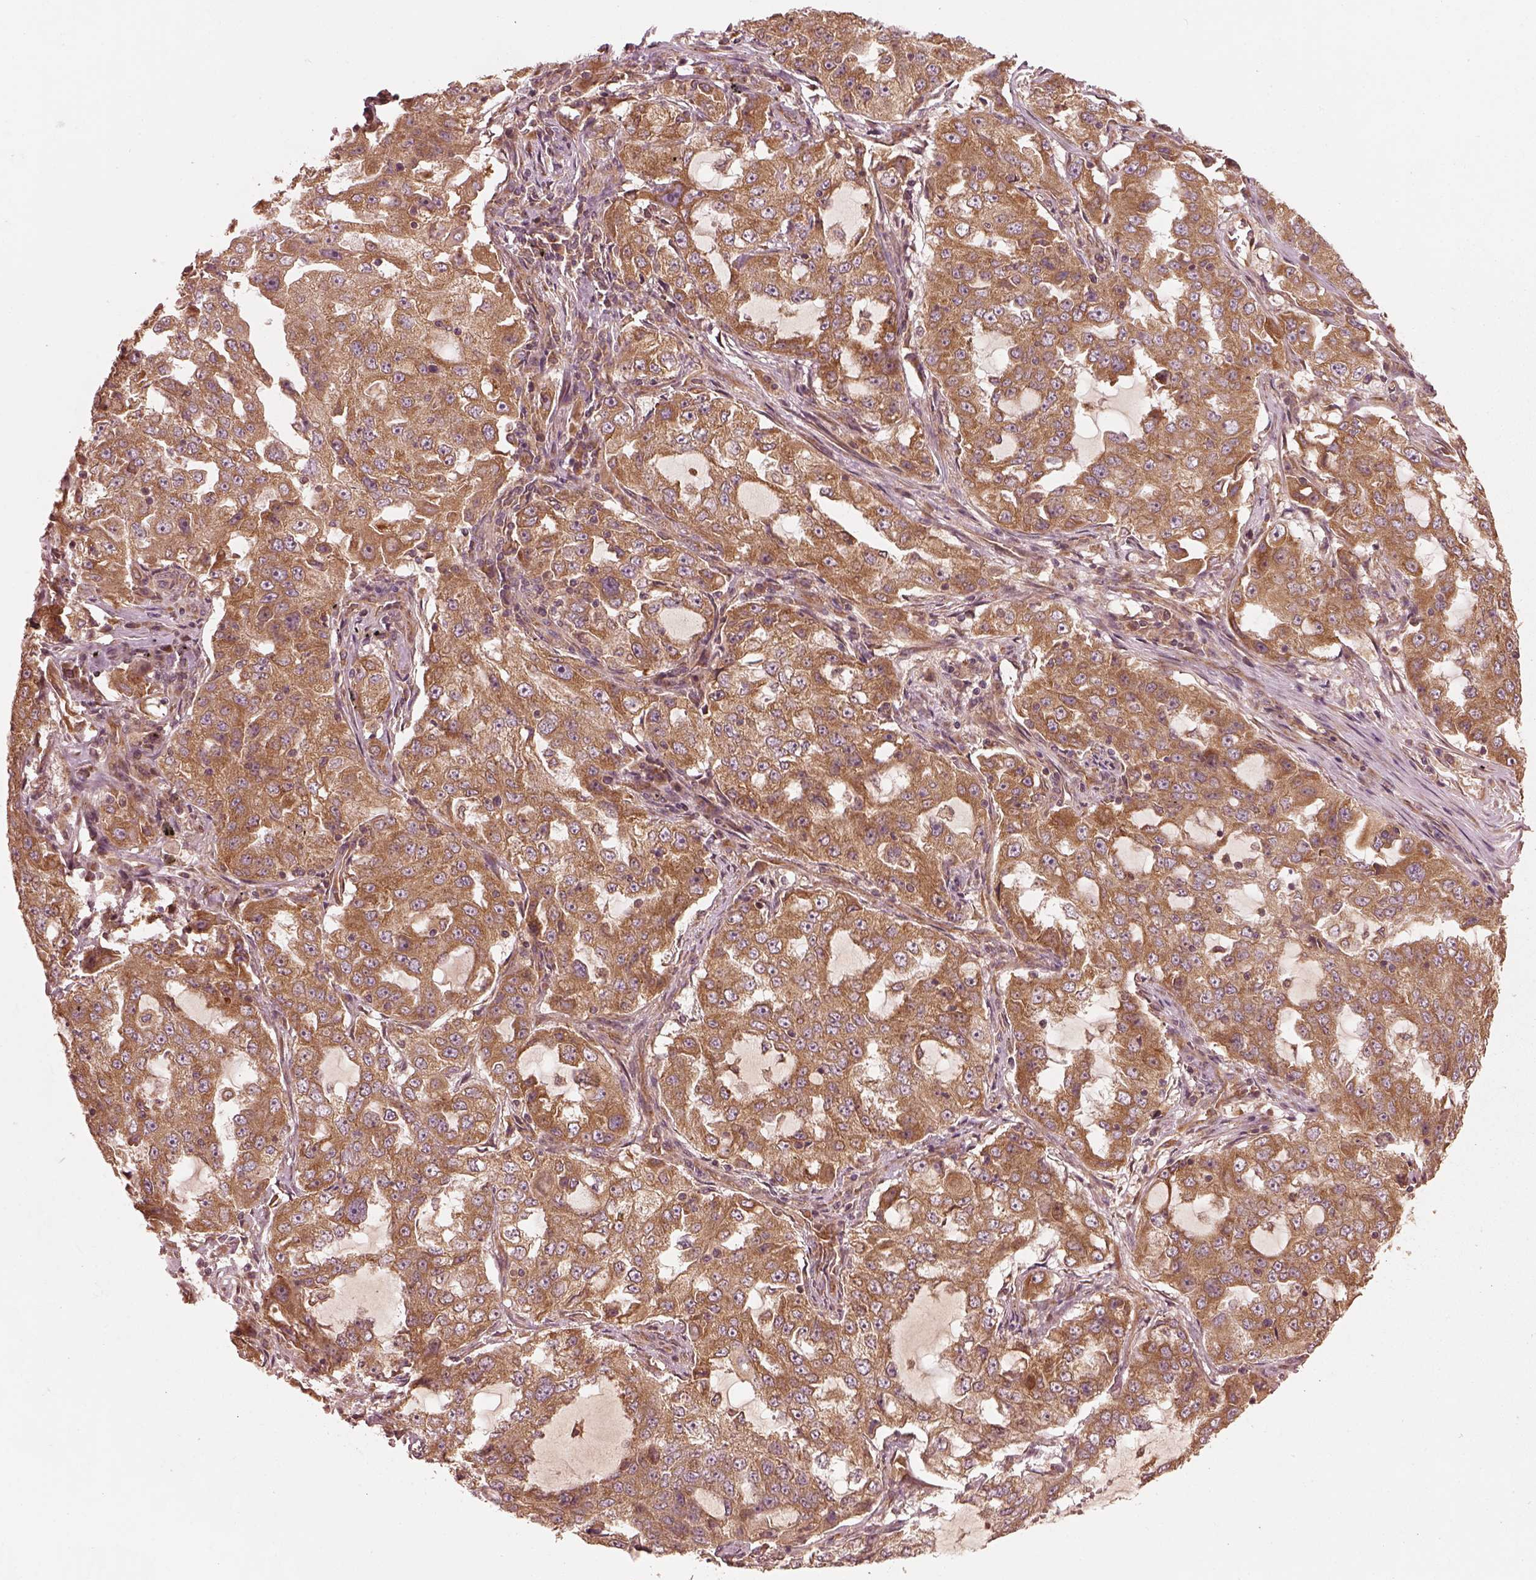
{"staining": {"intensity": "moderate", "quantity": ">75%", "location": "cytoplasmic/membranous"}, "tissue": "lung cancer", "cell_type": "Tumor cells", "image_type": "cancer", "snomed": [{"axis": "morphology", "description": "Adenocarcinoma, NOS"}, {"axis": "topography", "description": "Lung"}], "caption": "Immunohistochemistry (IHC) staining of adenocarcinoma (lung), which demonstrates medium levels of moderate cytoplasmic/membranous staining in about >75% of tumor cells indicating moderate cytoplasmic/membranous protein positivity. The staining was performed using DAB (3,3'-diaminobenzidine) (brown) for protein detection and nuclei were counterstained in hematoxylin (blue).", "gene": "PIK3R2", "patient": {"sex": "female", "age": 61}}